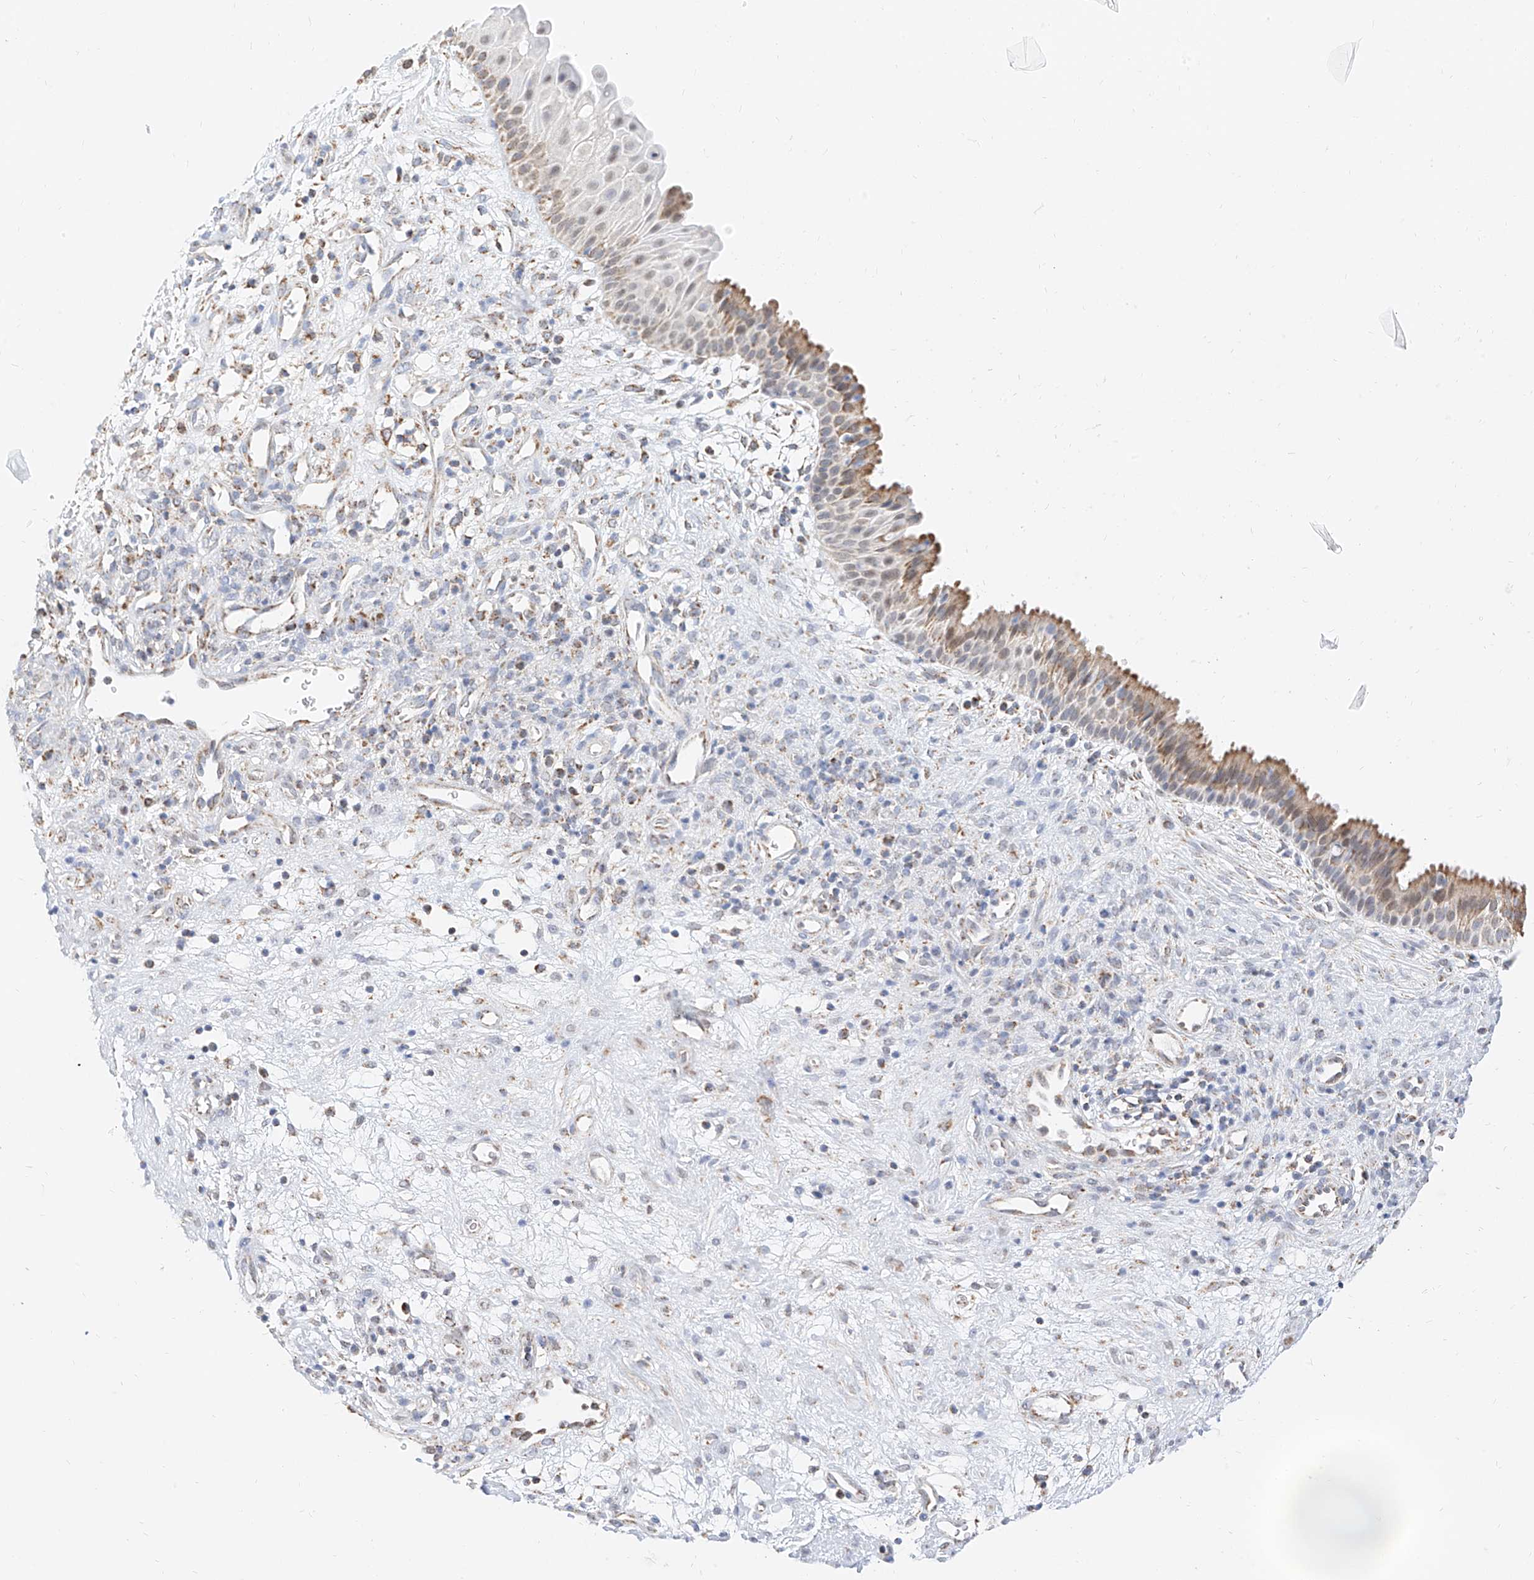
{"staining": {"intensity": "moderate", "quantity": "25%-75%", "location": "cytoplasmic/membranous"}, "tissue": "nasopharynx", "cell_type": "Respiratory epithelial cells", "image_type": "normal", "snomed": [{"axis": "morphology", "description": "Normal tissue, NOS"}, {"axis": "topography", "description": "Nasopharynx"}], "caption": "Immunohistochemistry (DAB (3,3'-diaminobenzidine)) staining of benign nasopharynx exhibits moderate cytoplasmic/membranous protein expression in approximately 25%-75% of respiratory epithelial cells.", "gene": "NALCN", "patient": {"sex": "male", "age": 22}}